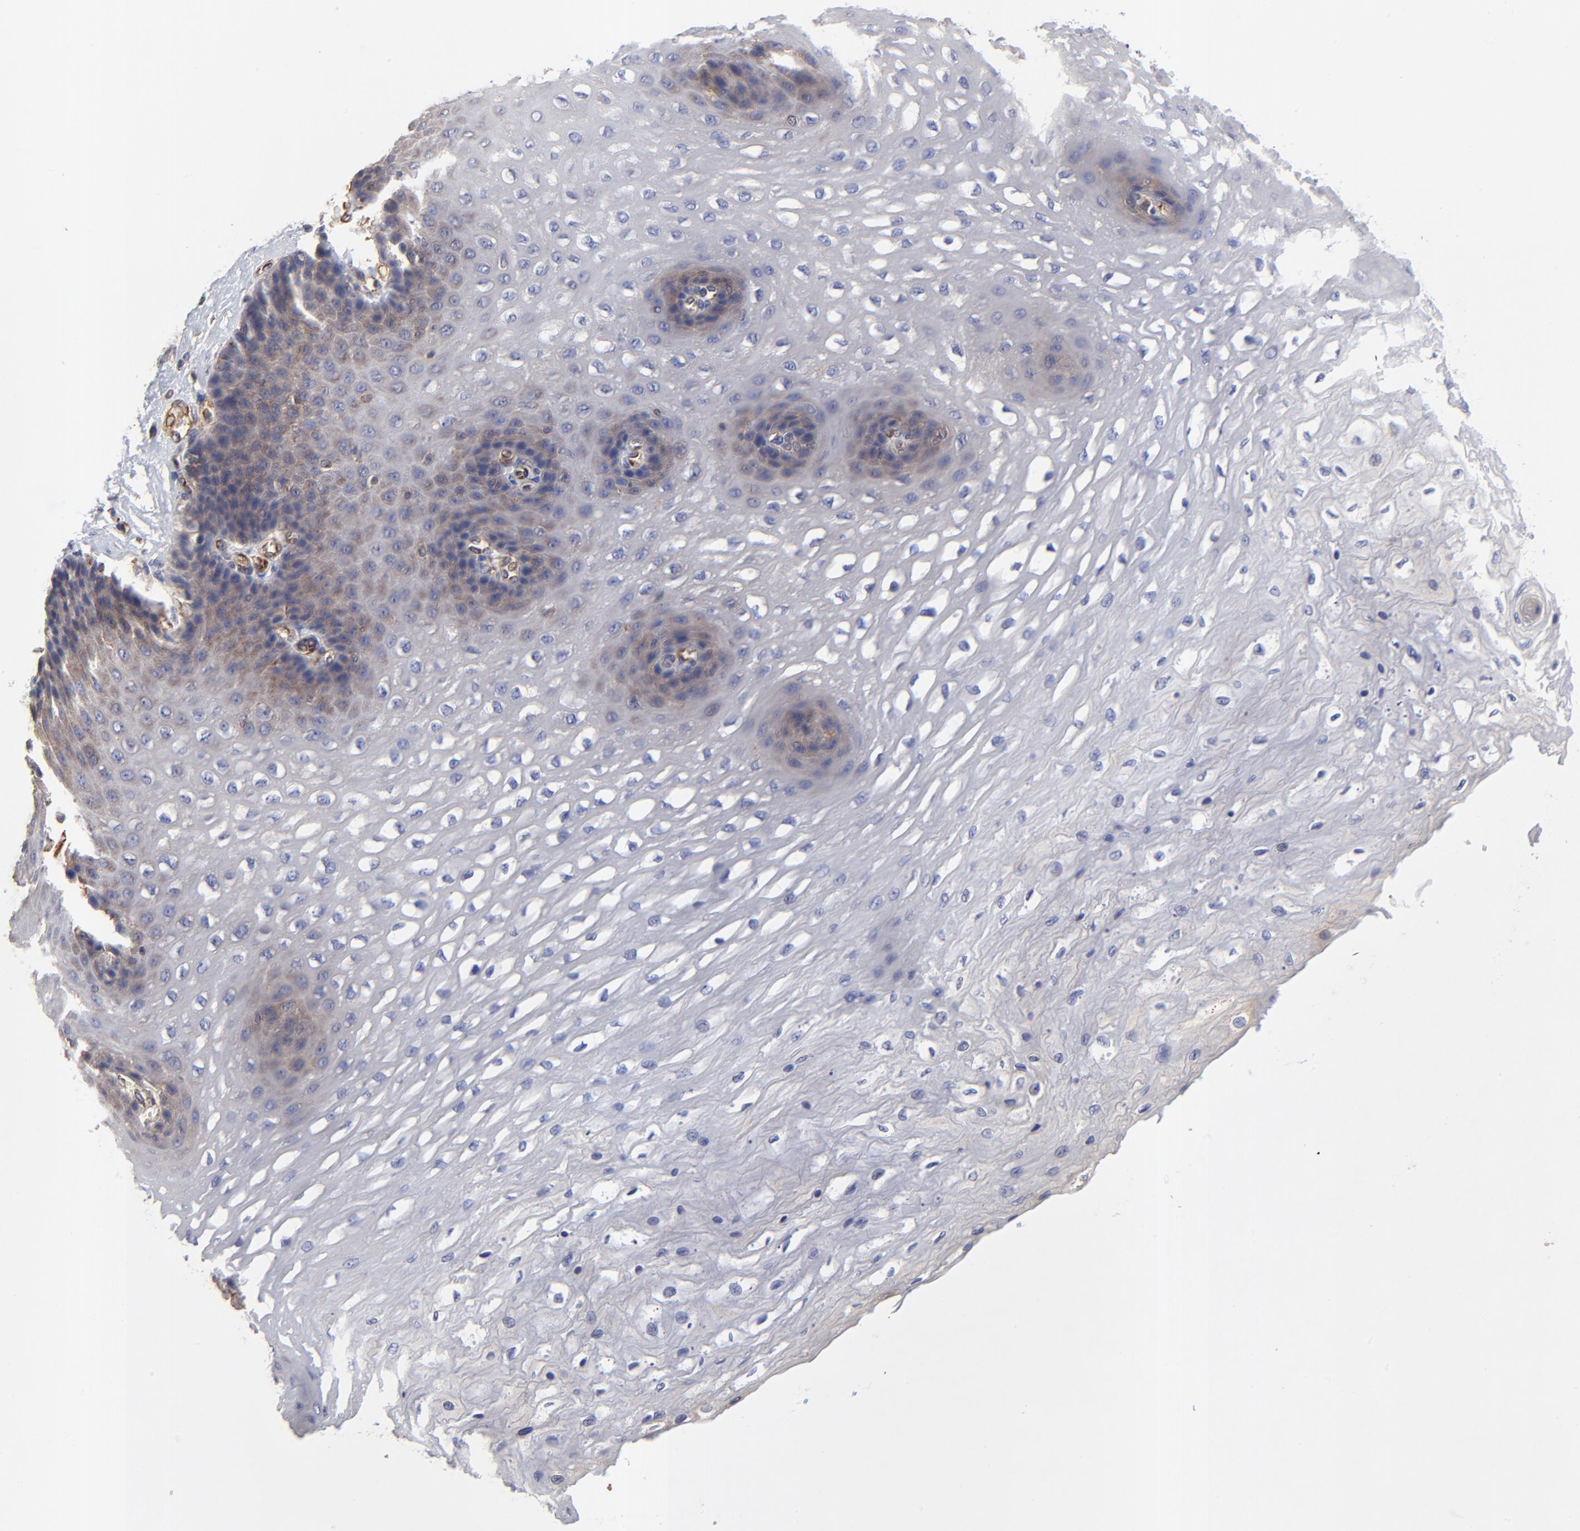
{"staining": {"intensity": "weak", "quantity": "<25%", "location": "cytoplasmic/membranous"}, "tissue": "esophagus", "cell_type": "Squamous epithelial cells", "image_type": "normal", "snomed": [{"axis": "morphology", "description": "Normal tissue, NOS"}, {"axis": "topography", "description": "Esophagus"}], "caption": "High magnification brightfield microscopy of unremarkable esophagus stained with DAB (brown) and counterstained with hematoxylin (blue): squamous epithelial cells show no significant staining. (DAB (3,3'-diaminobenzidine) immunohistochemistry visualized using brightfield microscopy, high magnification).", "gene": "SULF2", "patient": {"sex": "female", "age": 72}}